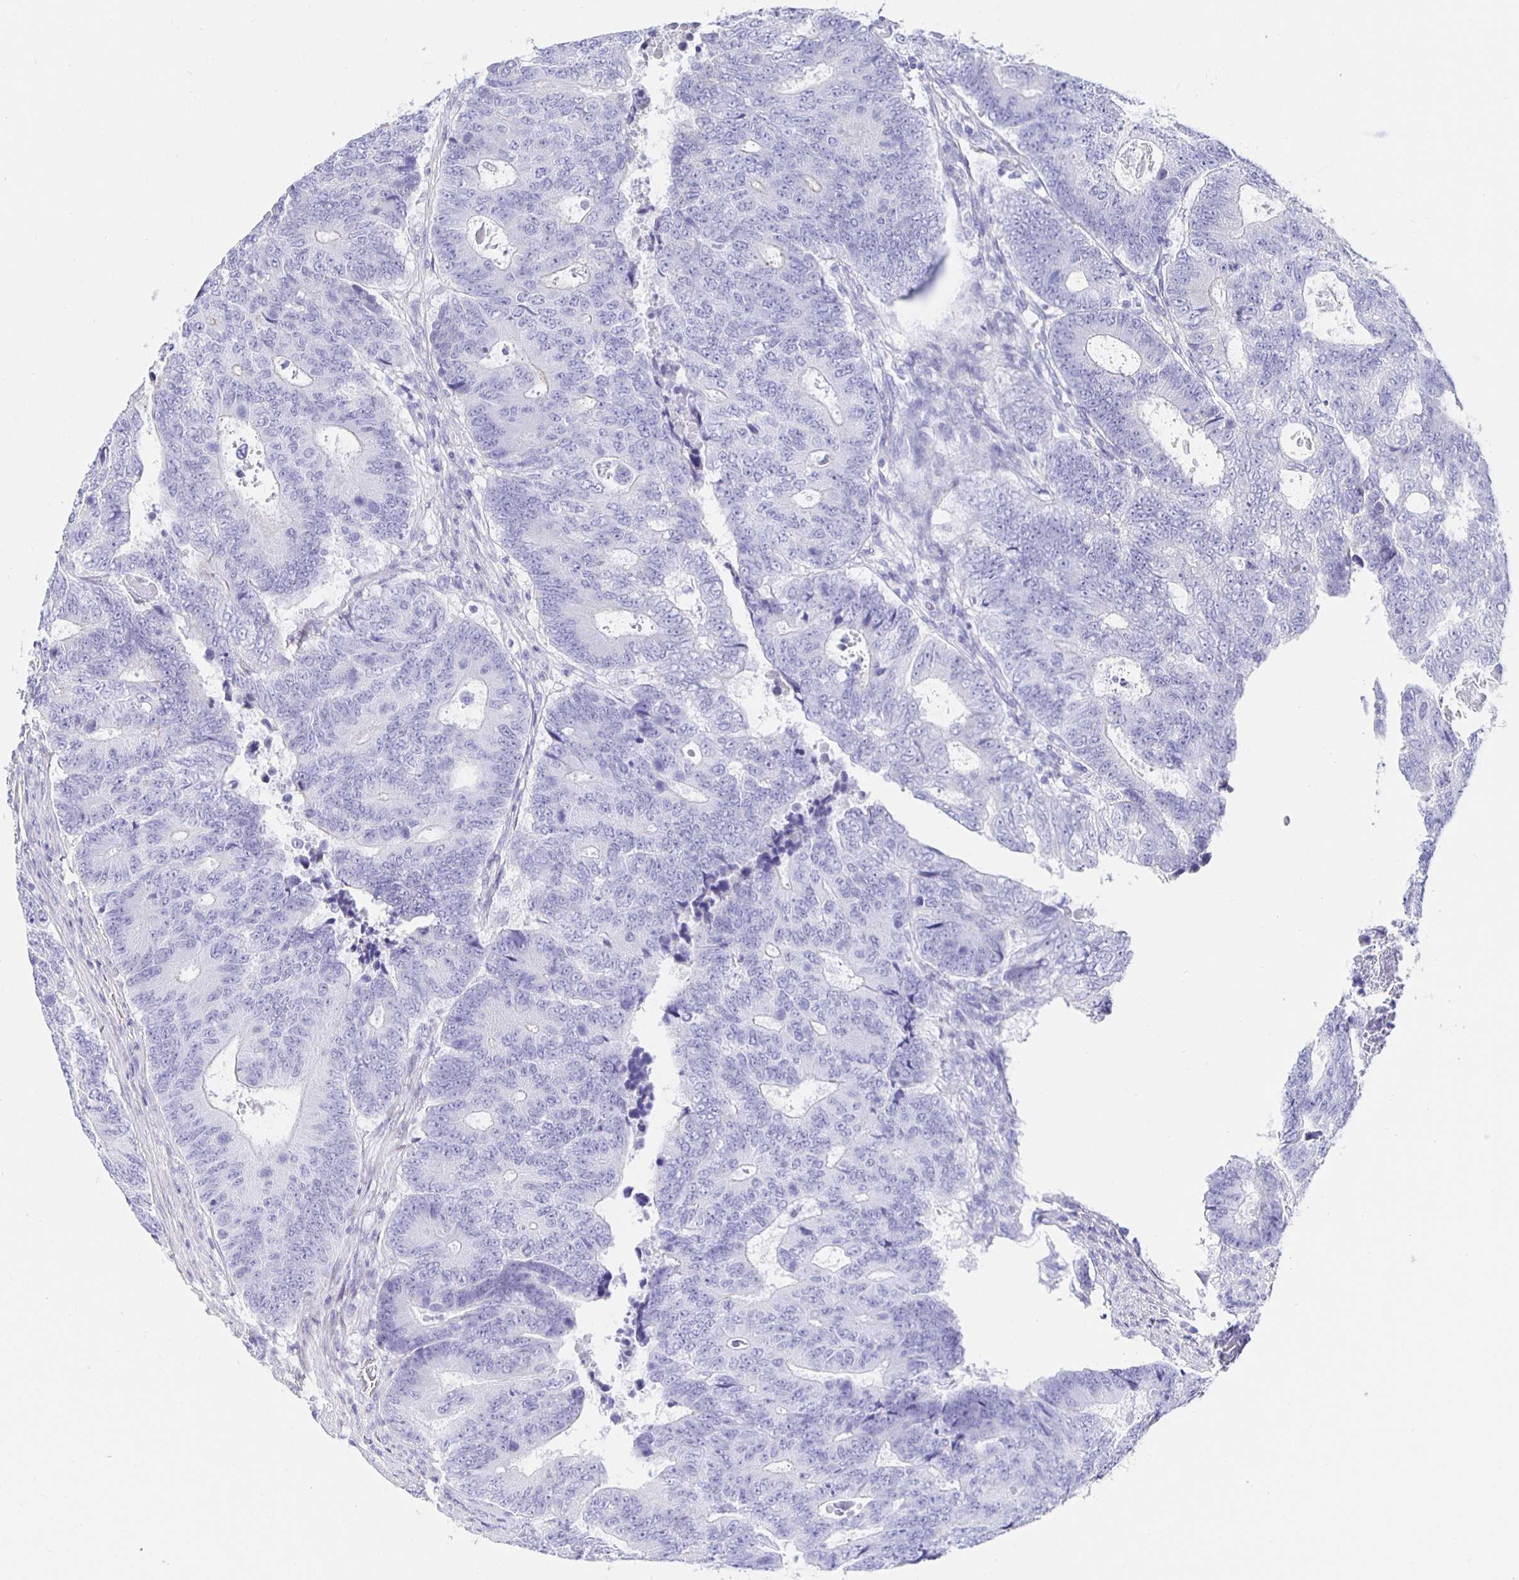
{"staining": {"intensity": "negative", "quantity": "none", "location": "none"}, "tissue": "colorectal cancer", "cell_type": "Tumor cells", "image_type": "cancer", "snomed": [{"axis": "morphology", "description": "Adenocarcinoma, NOS"}, {"axis": "topography", "description": "Colon"}], "caption": "A high-resolution photomicrograph shows immunohistochemistry (IHC) staining of colorectal cancer, which displays no significant expression in tumor cells.", "gene": "HSPA4L", "patient": {"sex": "female", "age": 48}}